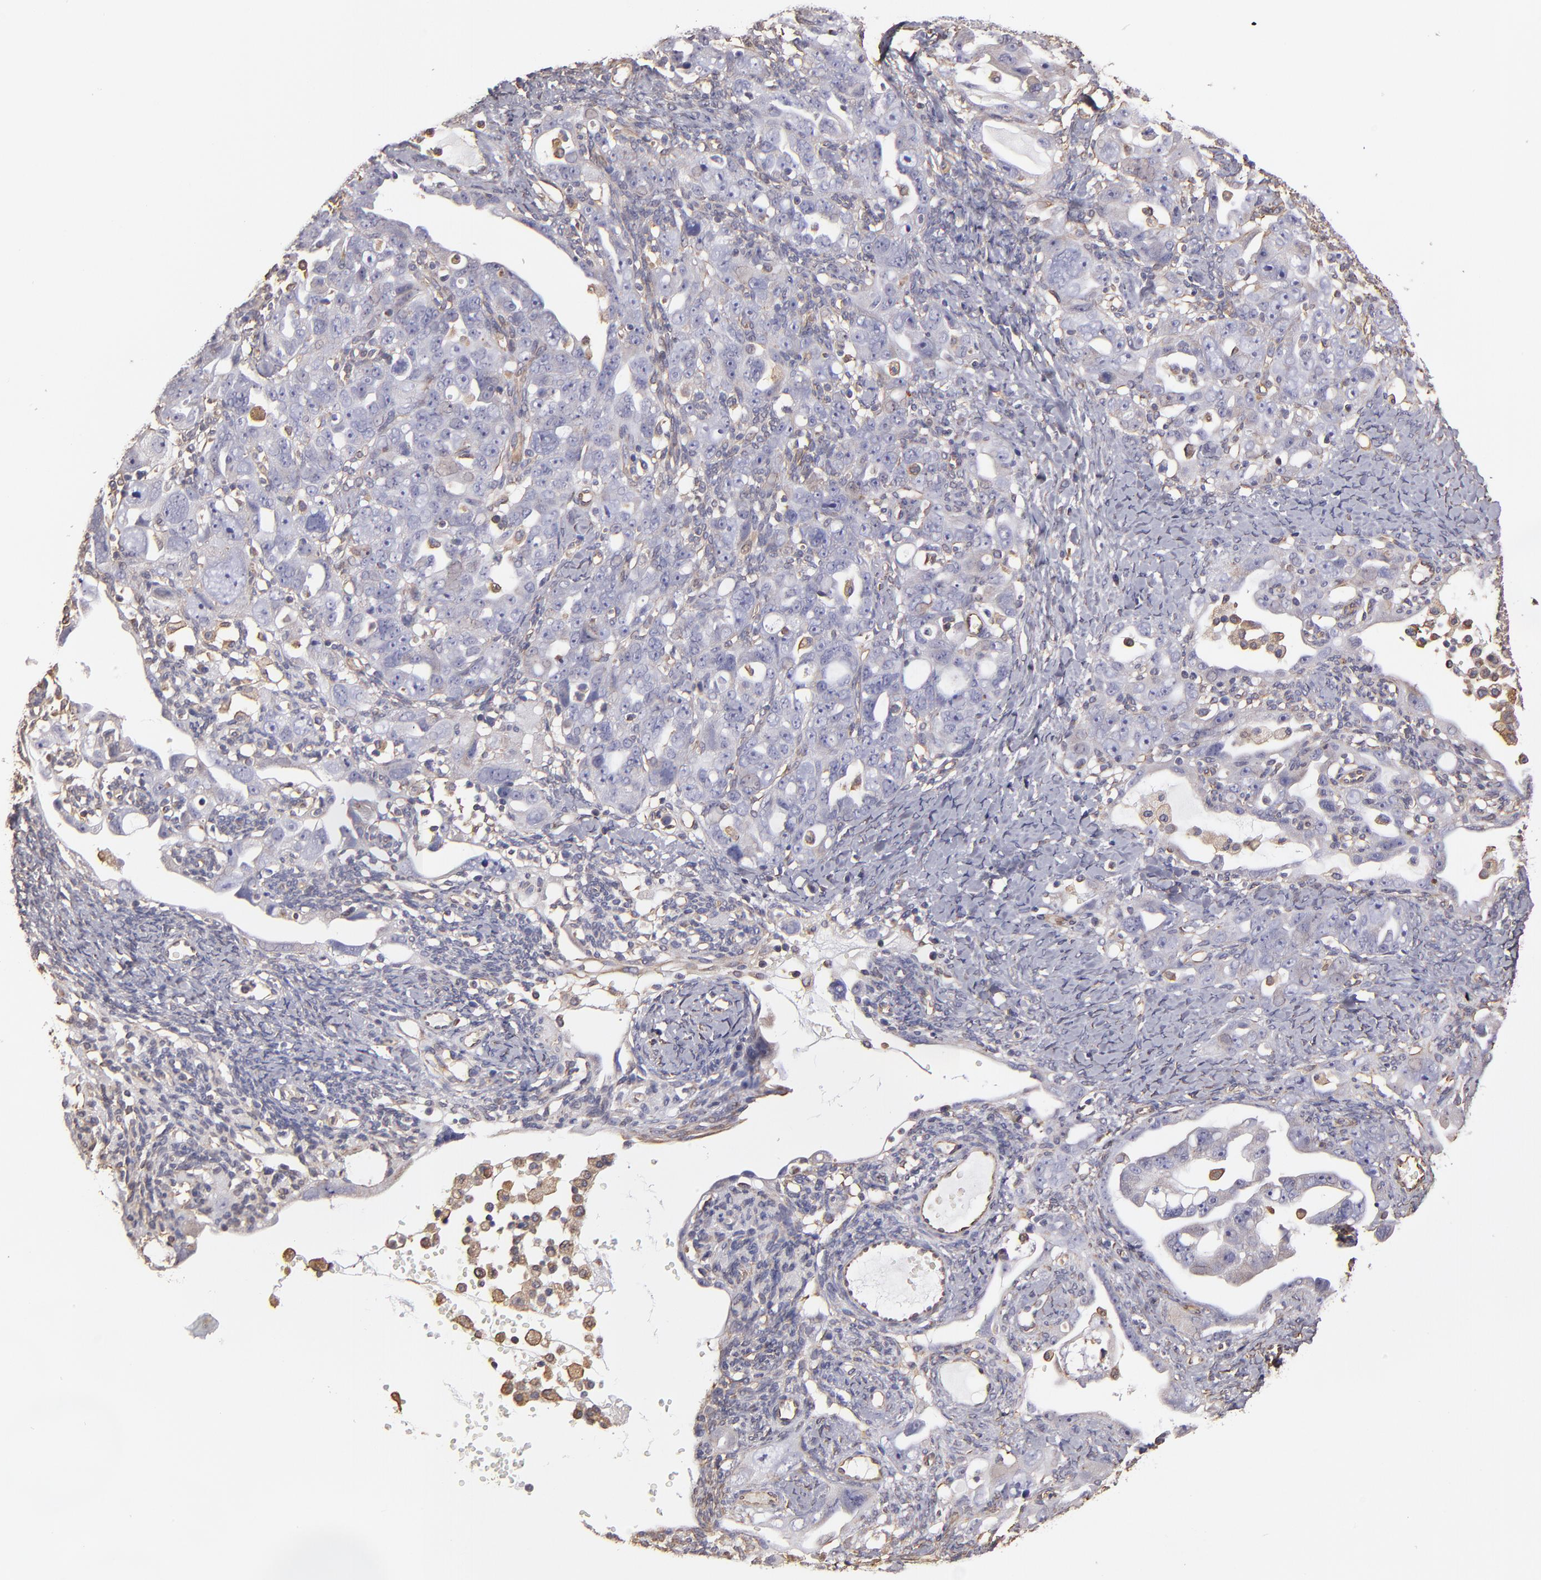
{"staining": {"intensity": "negative", "quantity": "none", "location": "none"}, "tissue": "ovarian cancer", "cell_type": "Tumor cells", "image_type": "cancer", "snomed": [{"axis": "morphology", "description": "Cystadenocarcinoma, serous, NOS"}, {"axis": "topography", "description": "Ovary"}], "caption": "Micrograph shows no protein expression in tumor cells of ovarian cancer tissue.", "gene": "ABCC1", "patient": {"sex": "female", "age": 66}}